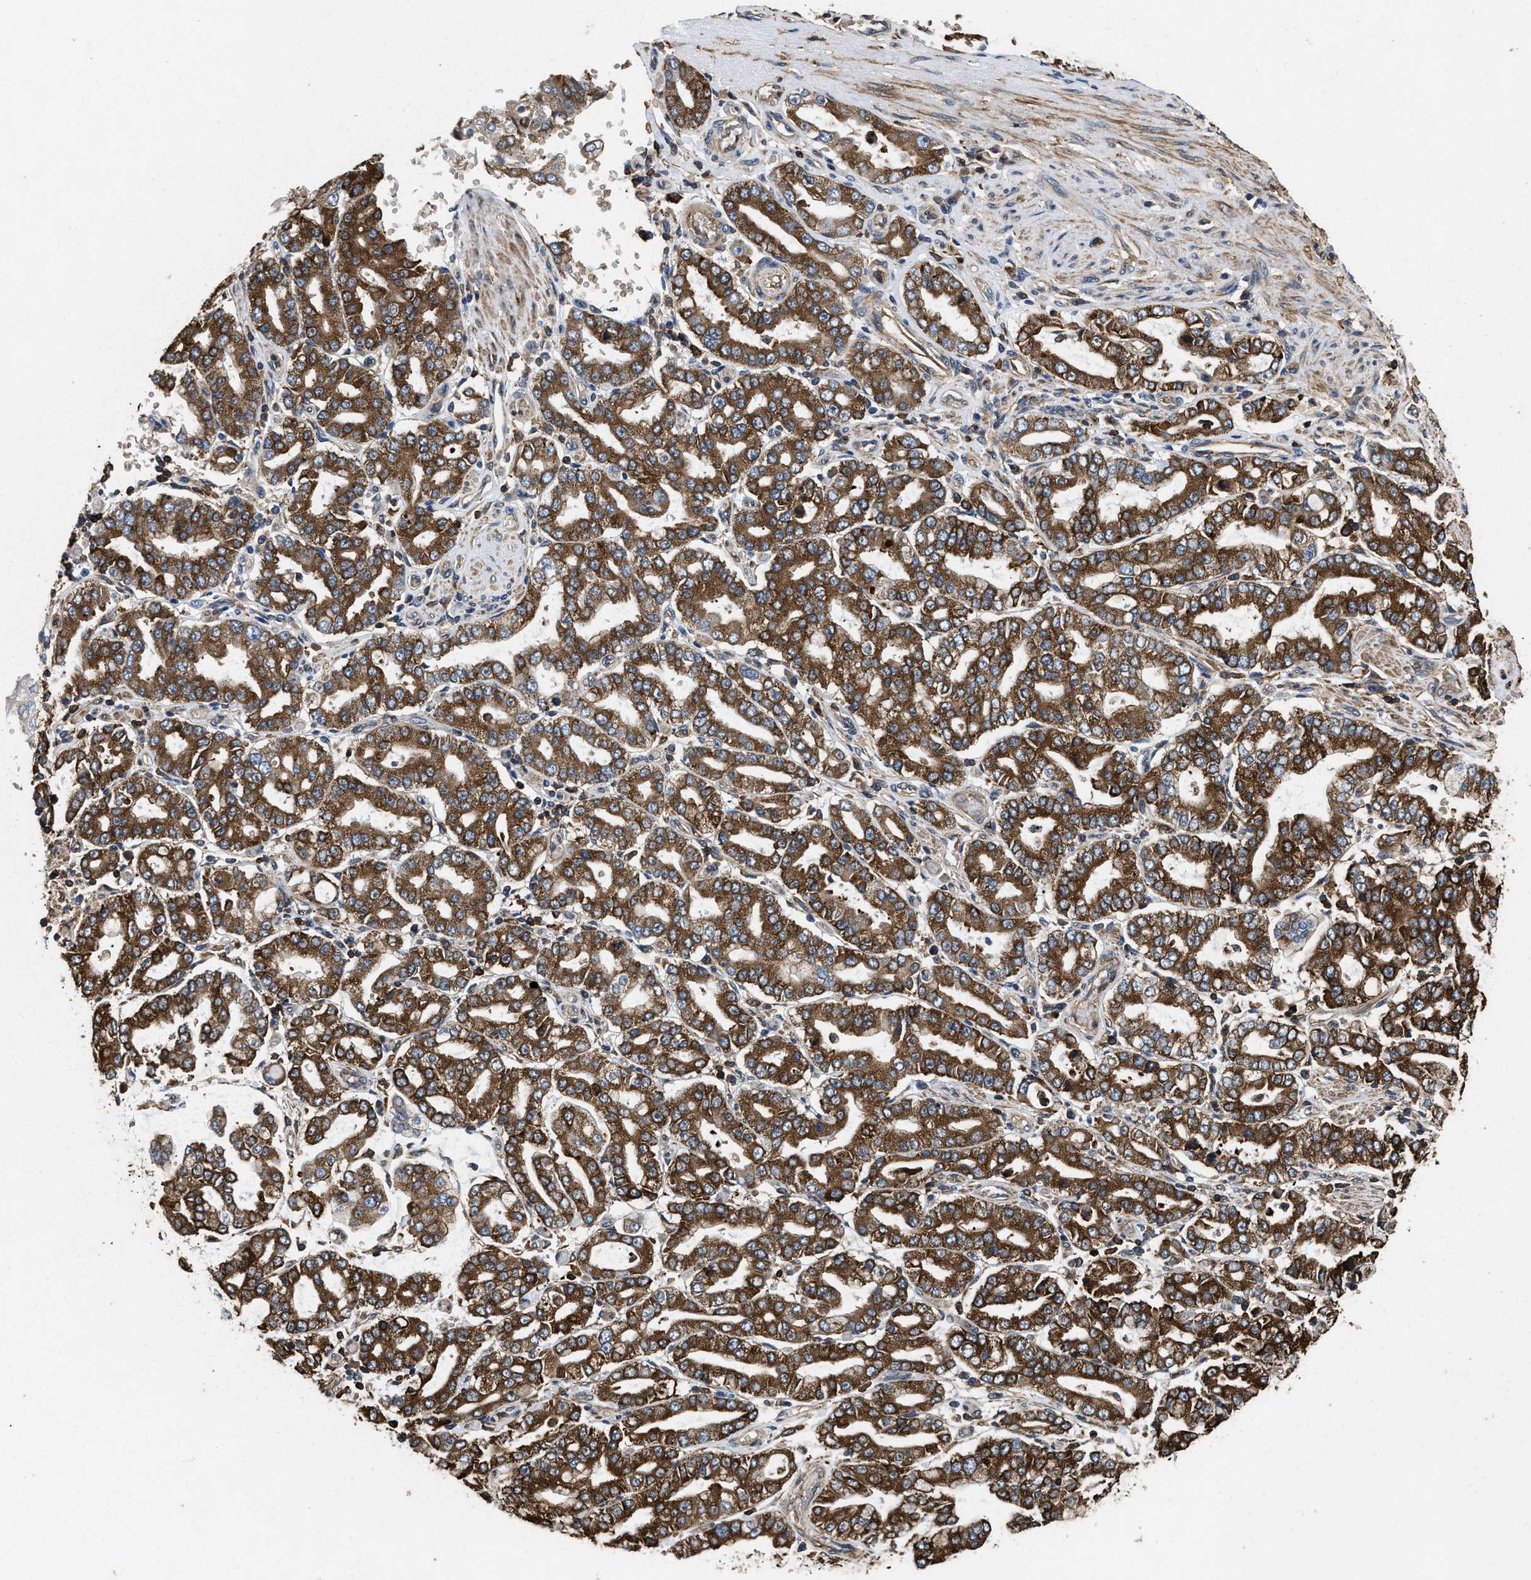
{"staining": {"intensity": "strong", "quantity": ">75%", "location": "cytoplasmic/membranous"}, "tissue": "stomach cancer", "cell_type": "Tumor cells", "image_type": "cancer", "snomed": [{"axis": "morphology", "description": "Adenocarcinoma, NOS"}, {"axis": "topography", "description": "Stomach"}], "caption": "DAB (3,3'-diaminobenzidine) immunohistochemical staining of stomach cancer exhibits strong cytoplasmic/membranous protein staining in approximately >75% of tumor cells.", "gene": "LINGO2", "patient": {"sex": "male", "age": 76}}